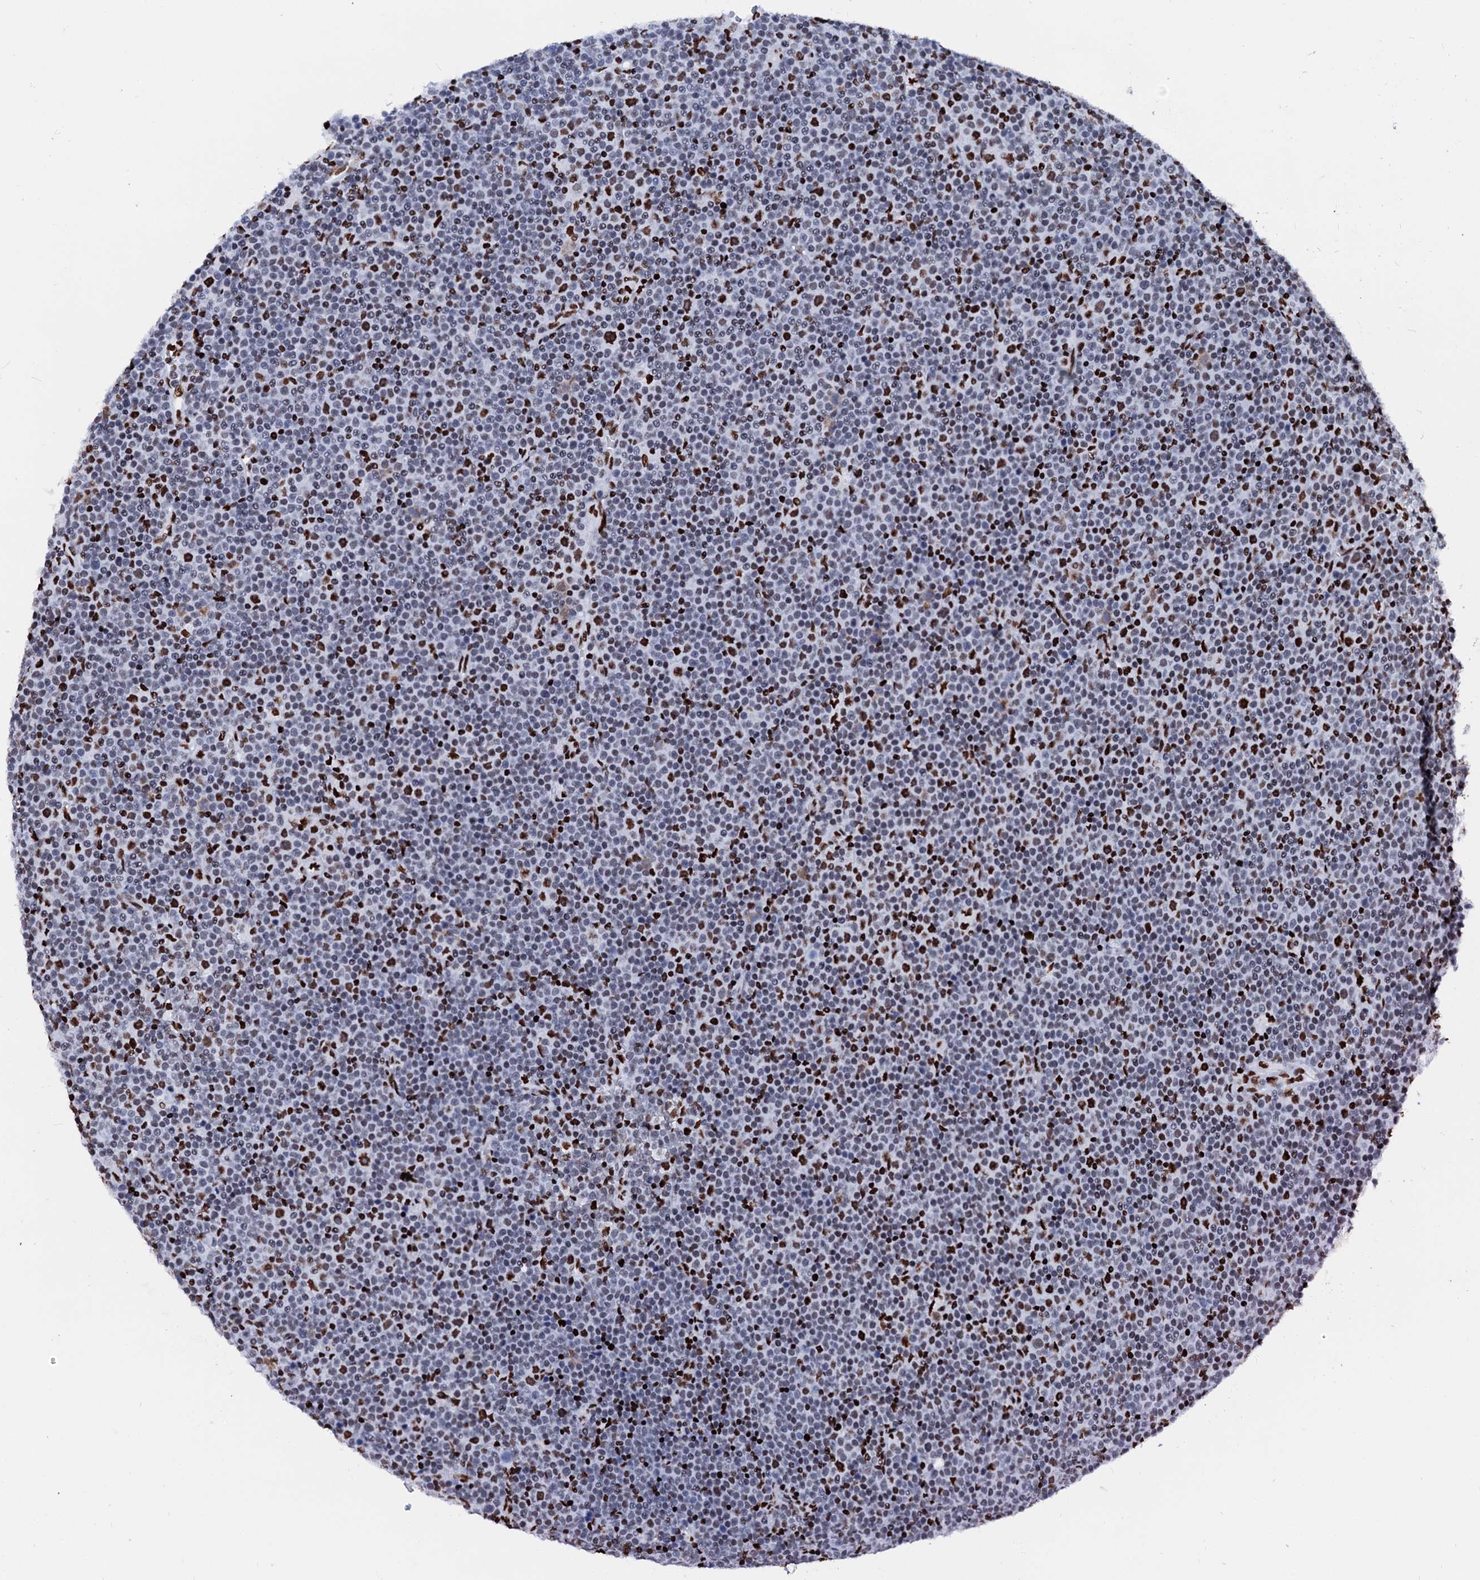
{"staining": {"intensity": "negative", "quantity": "none", "location": "none"}, "tissue": "lymphoma", "cell_type": "Tumor cells", "image_type": "cancer", "snomed": [{"axis": "morphology", "description": "Malignant lymphoma, non-Hodgkin's type, Low grade"}, {"axis": "topography", "description": "Lymph node"}], "caption": "Tumor cells show no significant expression in malignant lymphoma, non-Hodgkin's type (low-grade).", "gene": "RALY", "patient": {"sex": "female", "age": 67}}